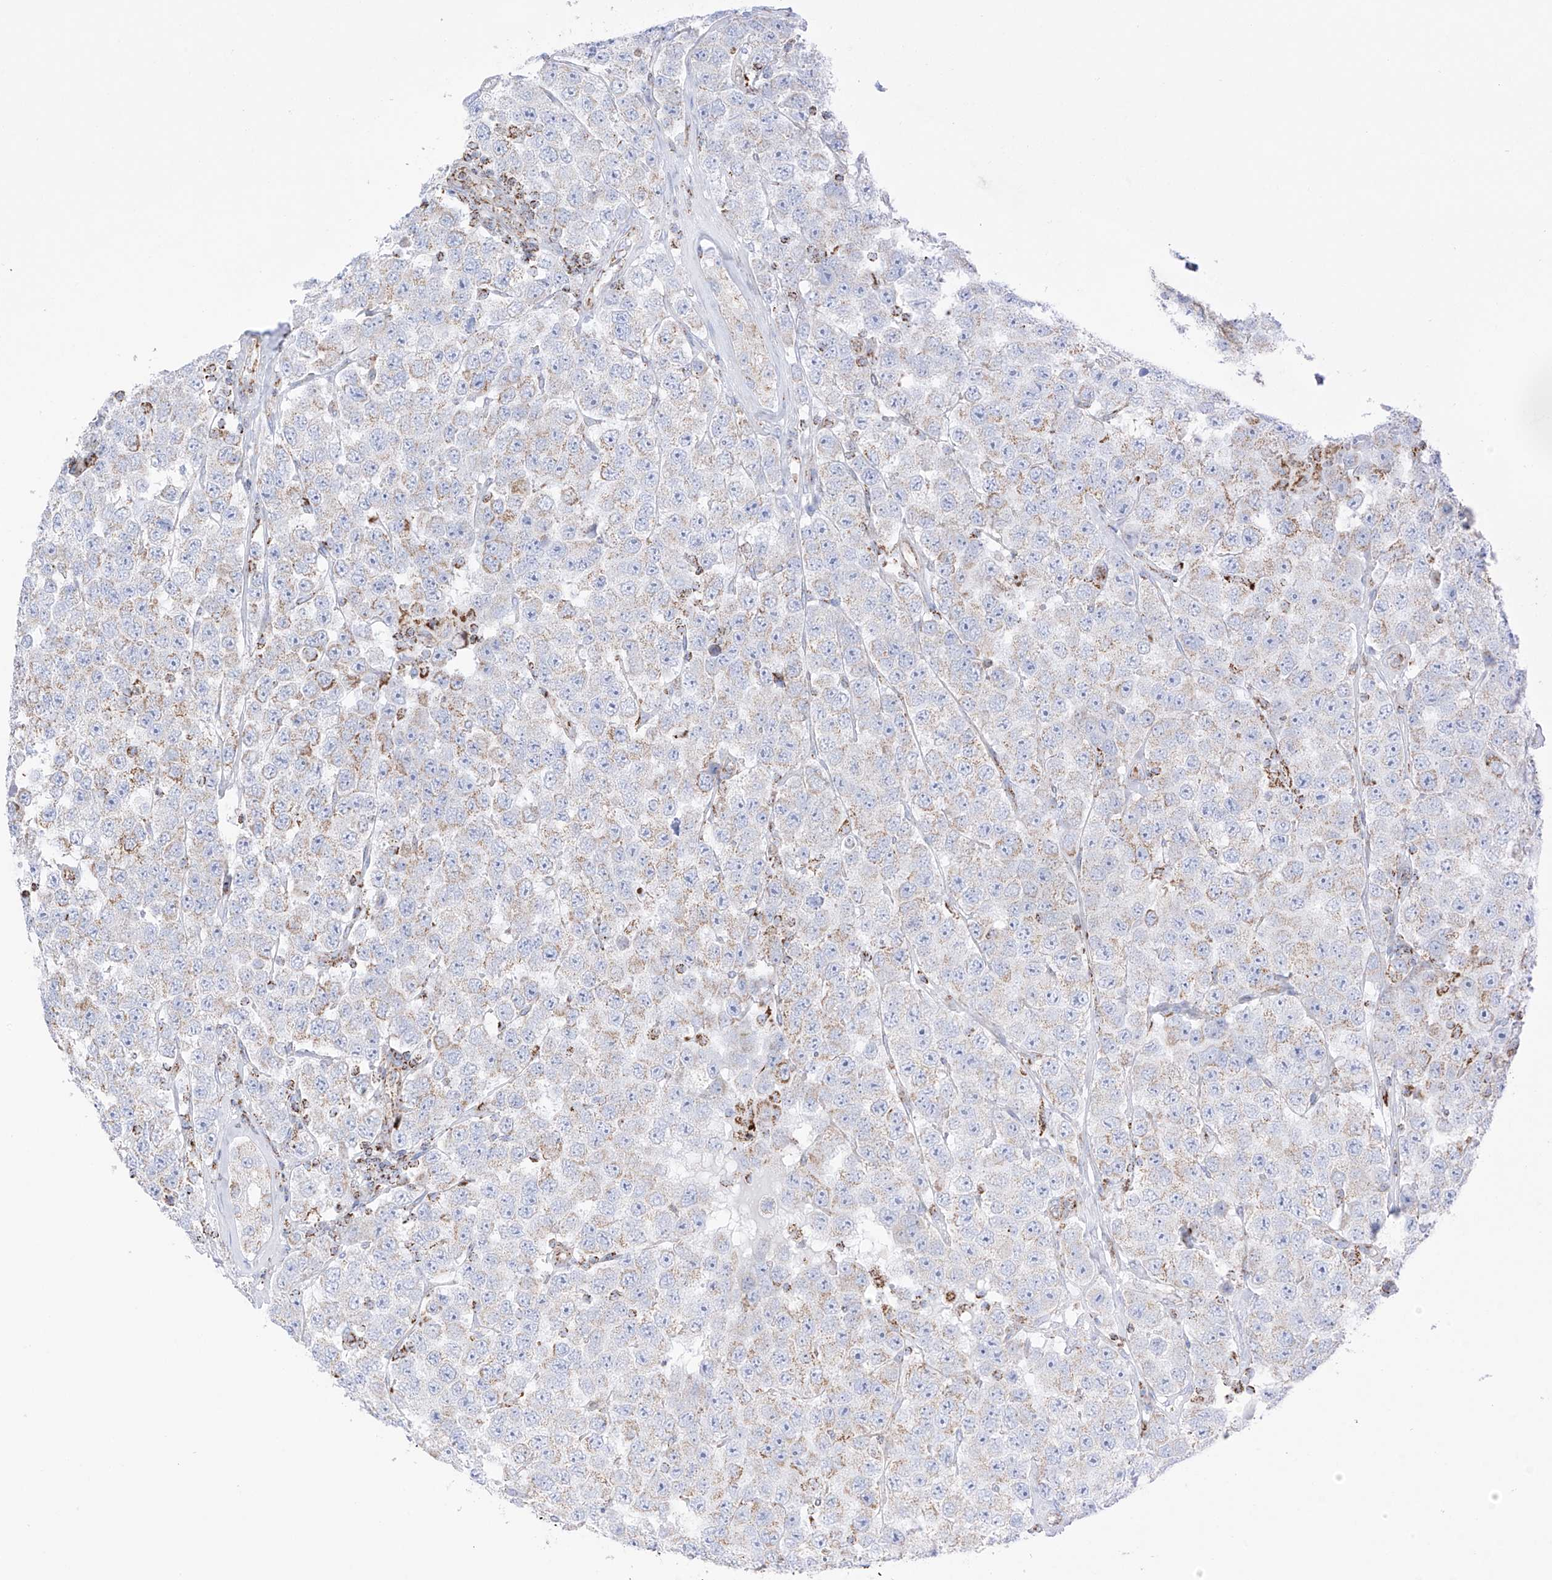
{"staining": {"intensity": "moderate", "quantity": "<25%", "location": "cytoplasmic/membranous"}, "tissue": "testis cancer", "cell_type": "Tumor cells", "image_type": "cancer", "snomed": [{"axis": "morphology", "description": "Seminoma, NOS"}, {"axis": "topography", "description": "Testis"}], "caption": "Human testis seminoma stained with a brown dye exhibits moderate cytoplasmic/membranous positive expression in about <25% of tumor cells.", "gene": "XKR3", "patient": {"sex": "male", "age": 28}}